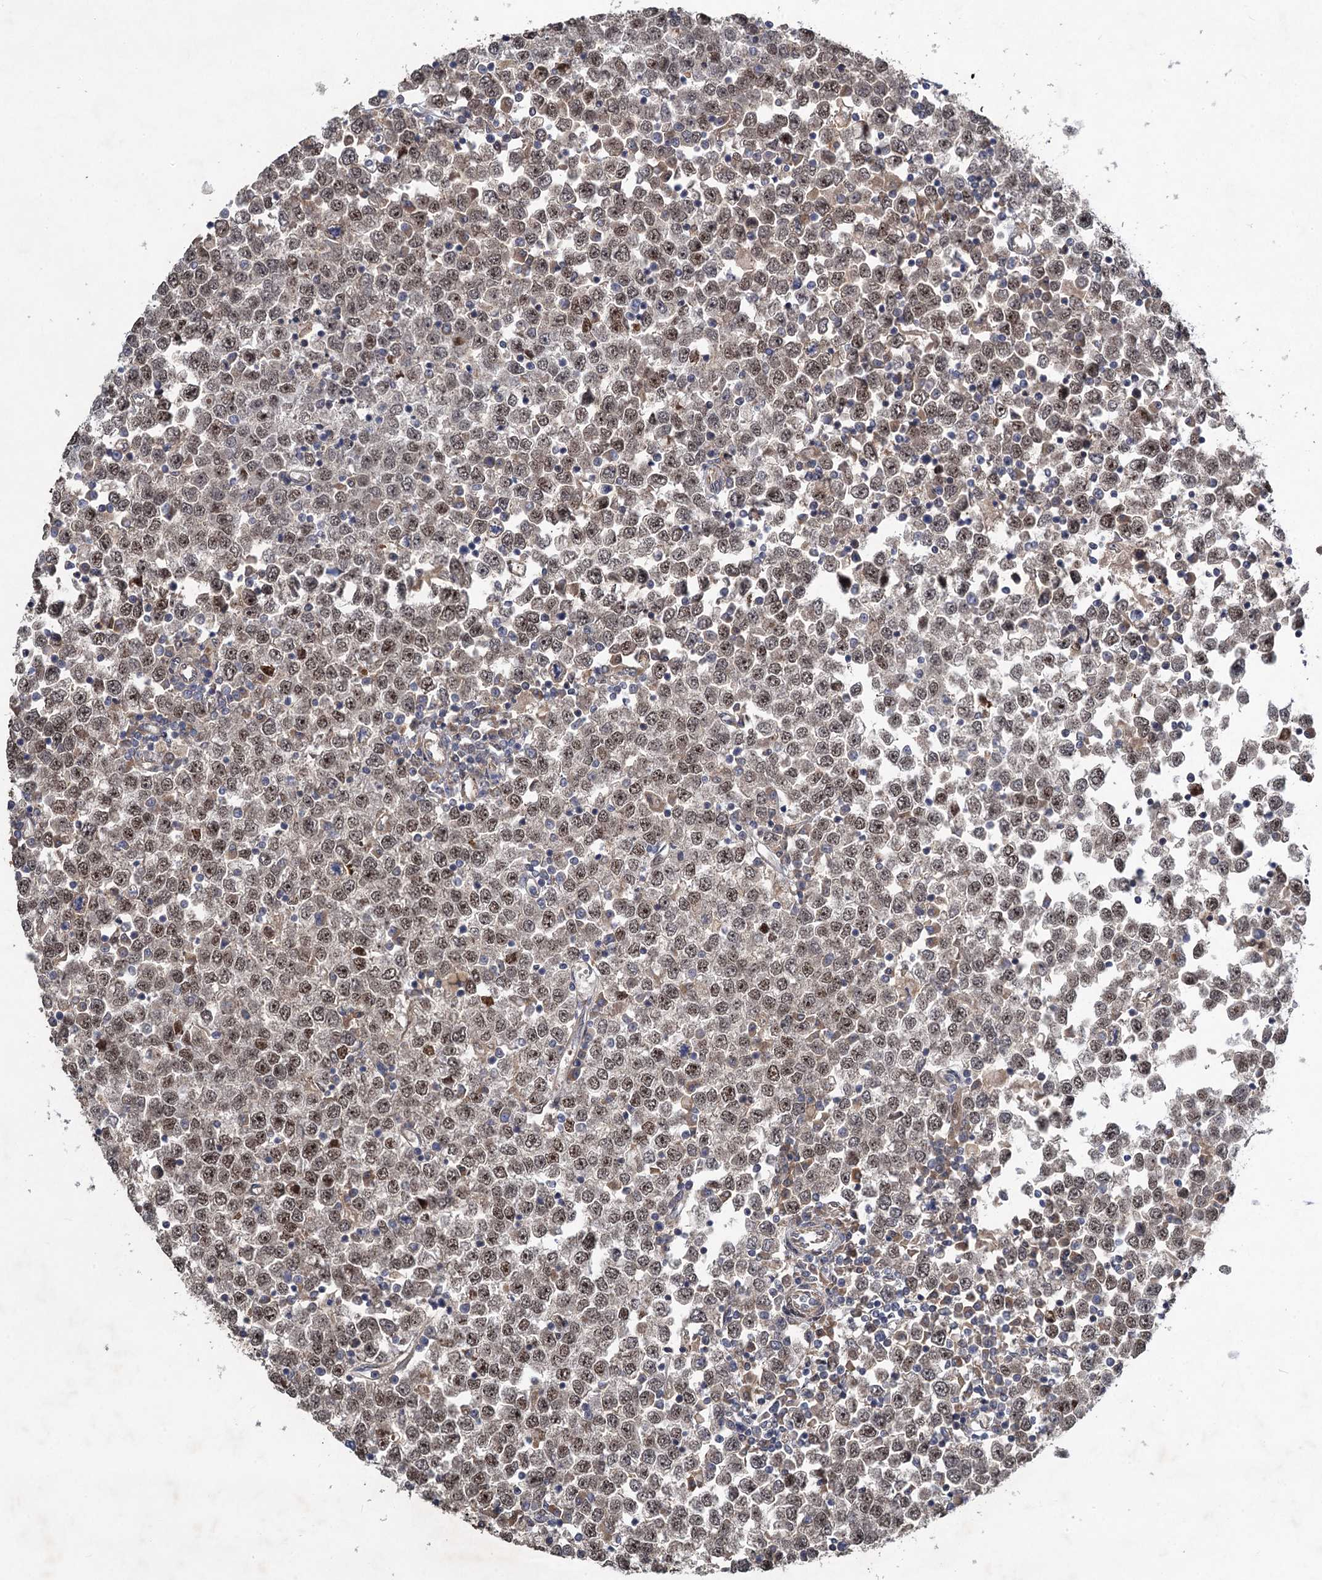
{"staining": {"intensity": "moderate", "quantity": ">75%", "location": "nuclear"}, "tissue": "testis cancer", "cell_type": "Tumor cells", "image_type": "cancer", "snomed": [{"axis": "morphology", "description": "Seminoma, NOS"}, {"axis": "topography", "description": "Testis"}], "caption": "Immunohistochemical staining of testis seminoma demonstrates medium levels of moderate nuclear protein staining in approximately >75% of tumor cells.", "gene": "NUDT22", "patient": {"sex": "male", "age": 65}}